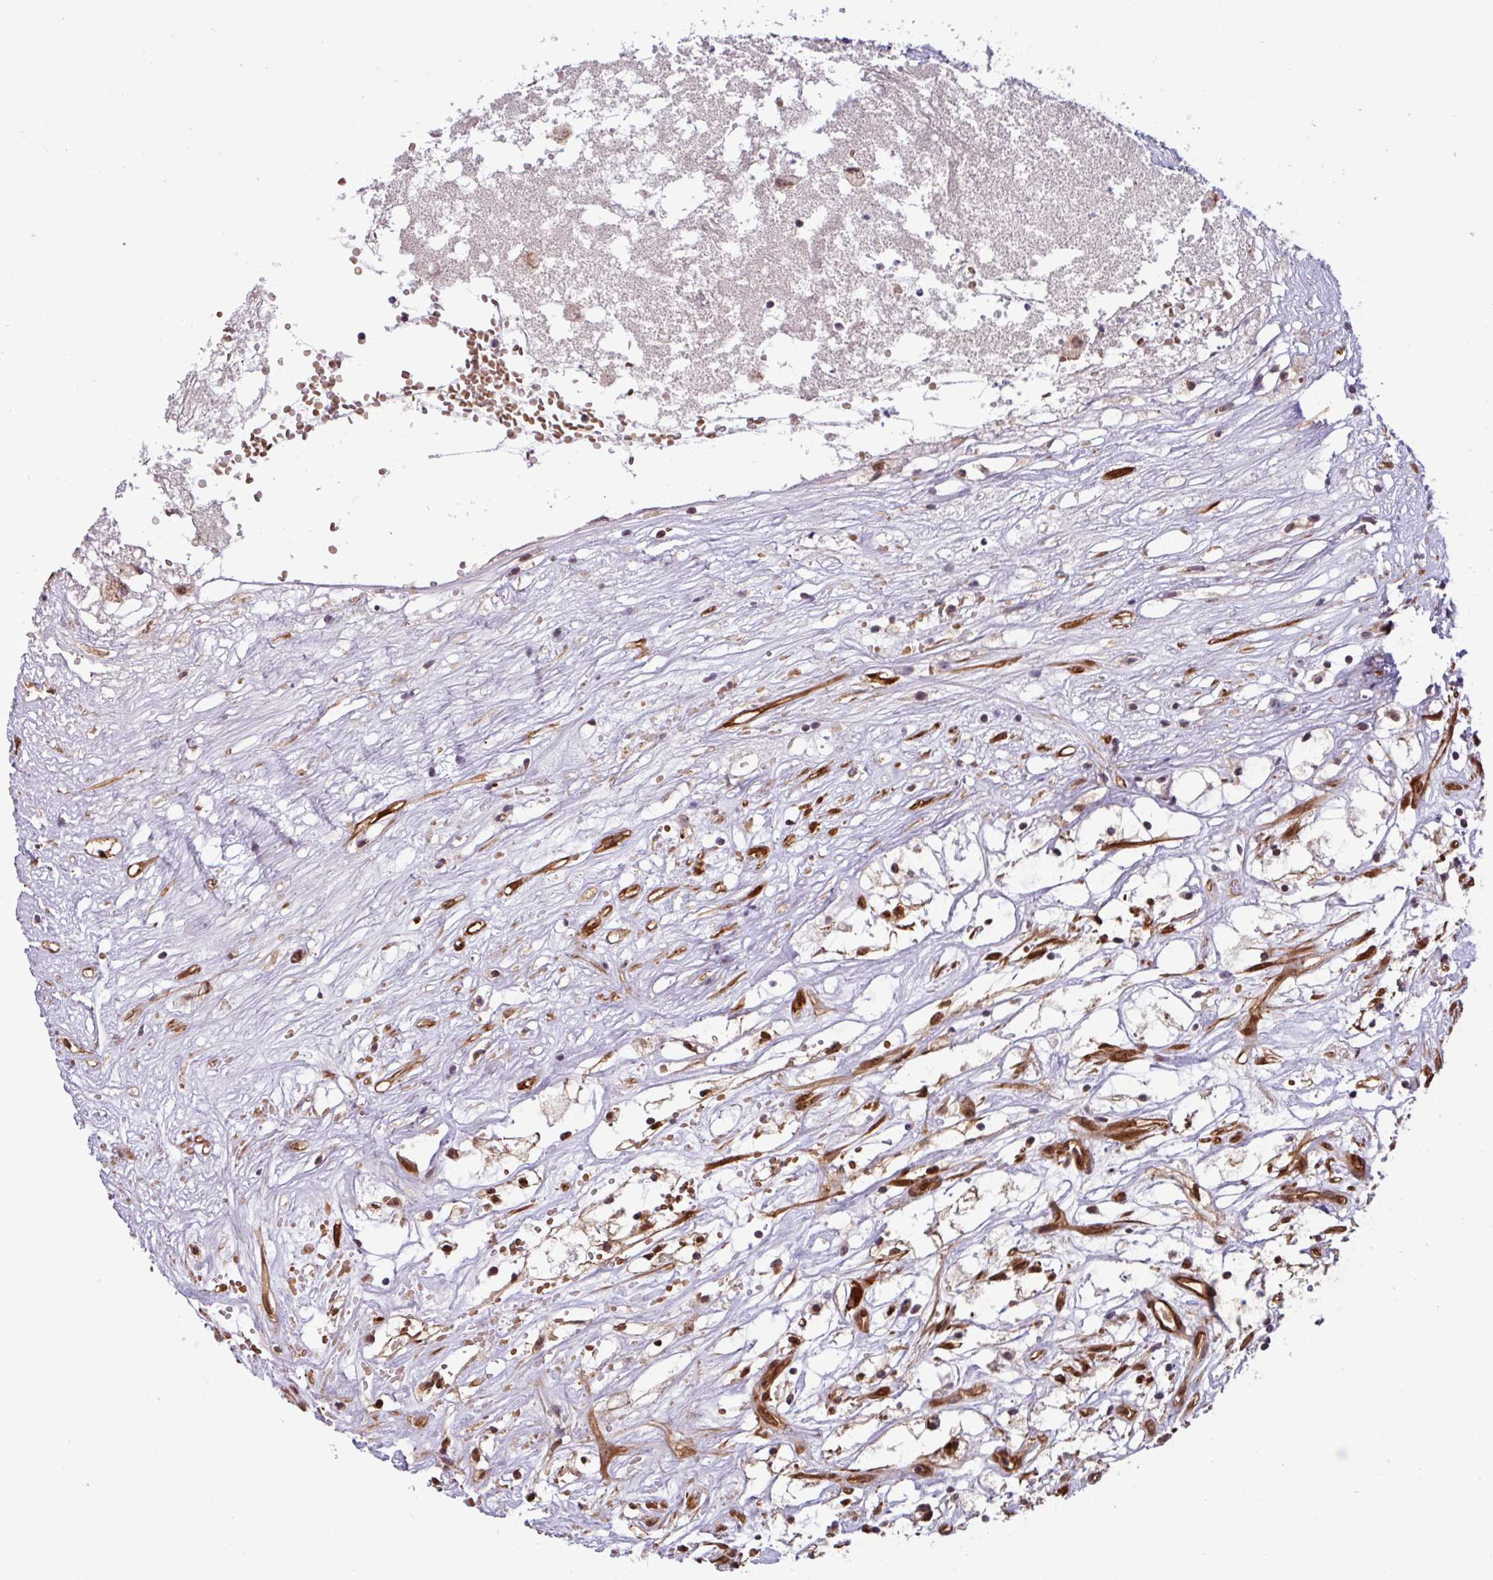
{"staining": {"intensity": "weak", "quantity": "25%-75%", "location": "cytoplasmic/membranous,nuclear"}, "tissue": "renal cancer", "cell_type": "Tumor cells", "image_type": "cancer", "snomed": [{"axis": "morphology", "description": "Adenocarcinoma, NOS"}, {"axis": "topography", "description": "Kidney"}], "caption": "DAB immunohistochemical staining of renal adenocarcinoma displays weak cytoplasmic/membranous and nuclear protein expression in approximately 25%-75% of tumor cells.", "gene": "C7orf50", "patient": {"sex": "male", "age": 59}}